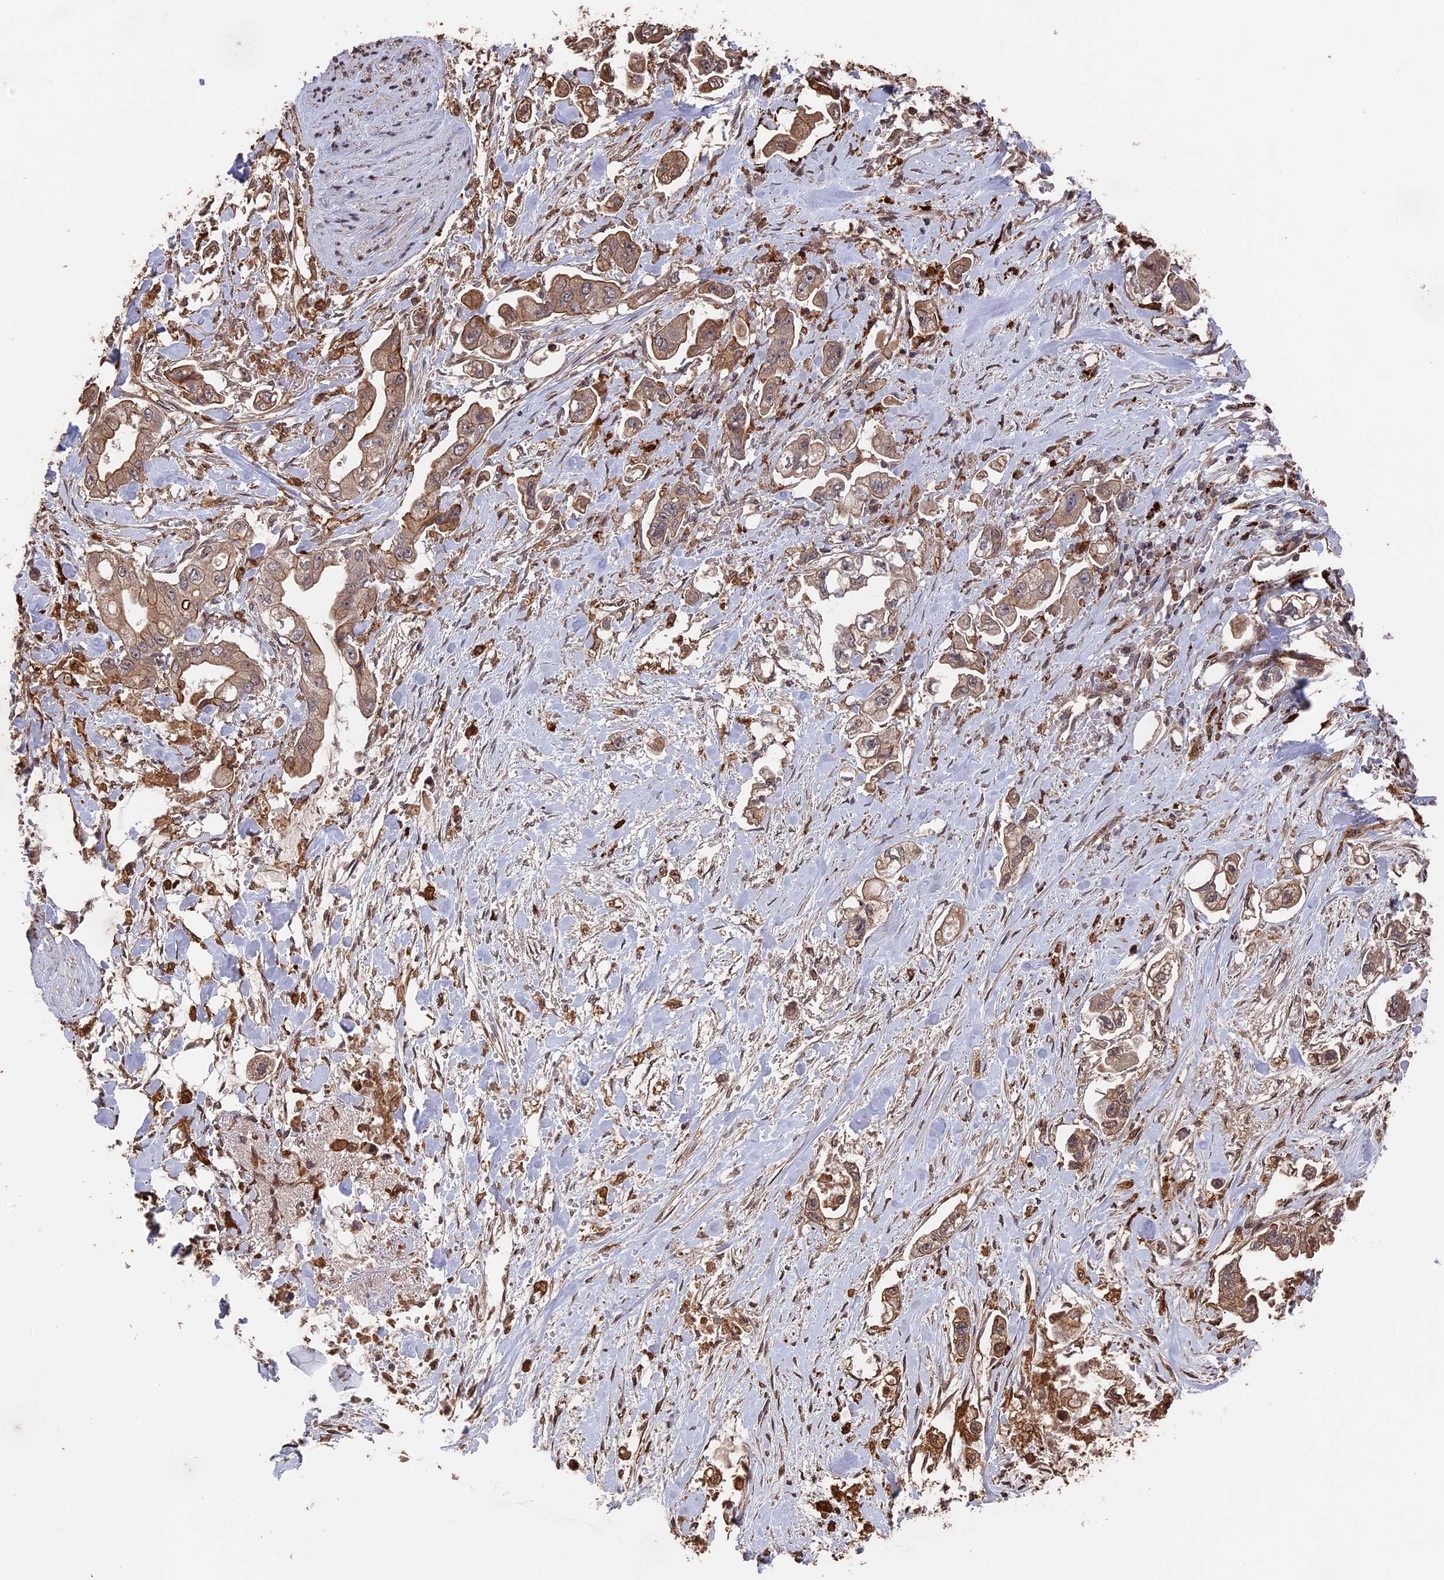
{"staining": {"intensity": "moderate", "quantity": ">75%", "location": "cytoplasmic/membranous"}, "tissue": "stomach cancer", "cell_type": "Tumor cells", "image_type": "cancer", "snomed": [{"axis": "morphology", "description": "Adenocarcinoma, NOS"}, {"axis": "topography", "description": "Stomach"}], "caption": "Immunohistochemistry (IHC) (DAB (3,3'-diaminobenzidine)) staining of stomach cancer (adenocarcinoma) reveals moderate cytoplasmic/membranous protein expression in approximately >75% of tumor cells.", "gene": "TELO2", "patient": {"sex": "male", "age": 62}}